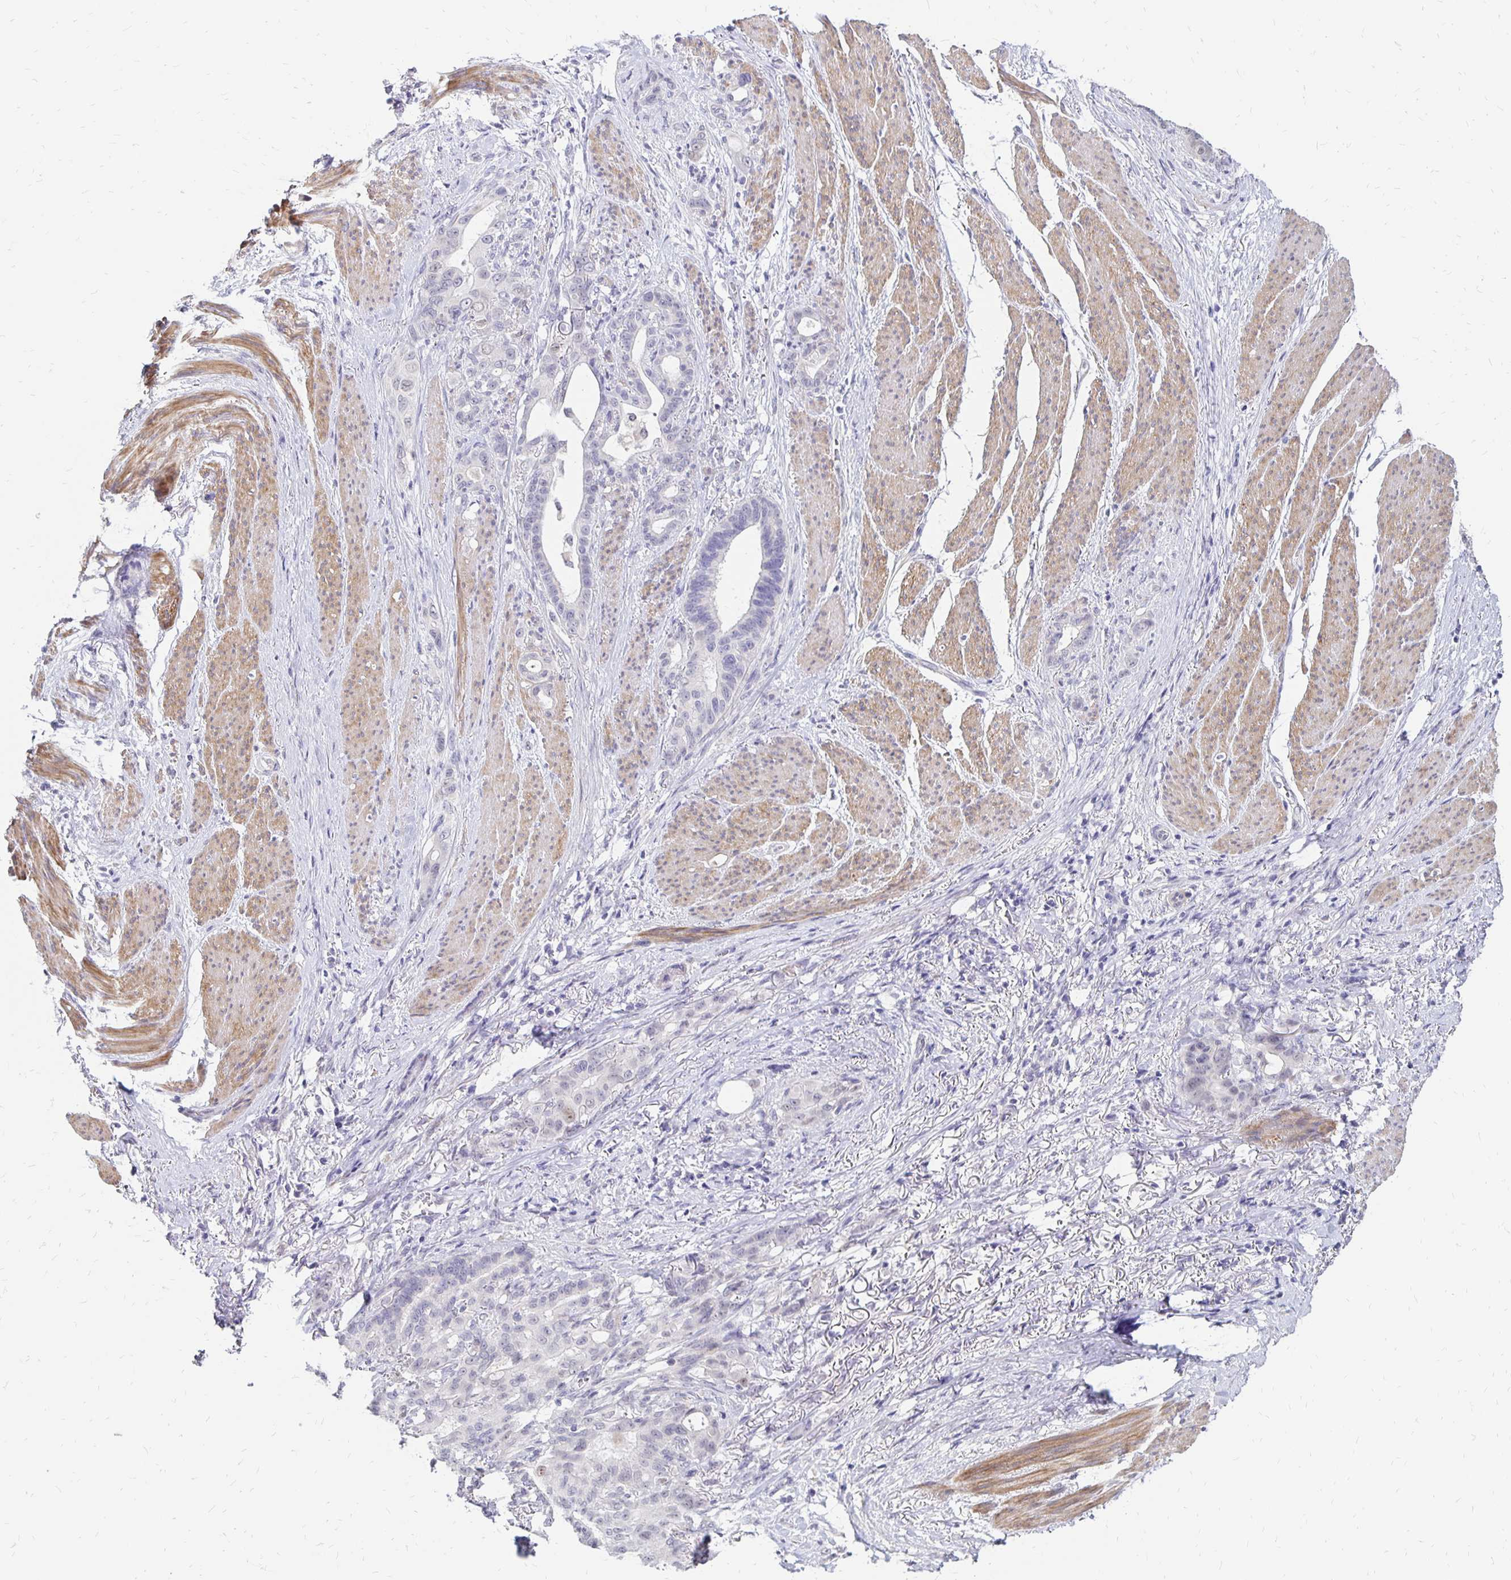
{"staining": {"intensity": "negative", "quantity": "none", "location": "none"}, "tissue": "stomach cancer", "cell_type": "Tumor cells", "image_type": "cancer", "snomed": [{"axis": "morphology", "description": "Normal tissue, NOS"}, {"axis": "morphology", "description": "Adenocarcinoma, NOS"}, {"axis": "topography", "description": "Esophagus"}, {"axis": "topography", "description": "Stomach, upper"}], "caption": "The micrograph reveals no staining of tumor cells in stomach cancer (adenocarcinoma).", "gene": "ATOSB", "patient": {"sex": "male", "age": 62}}